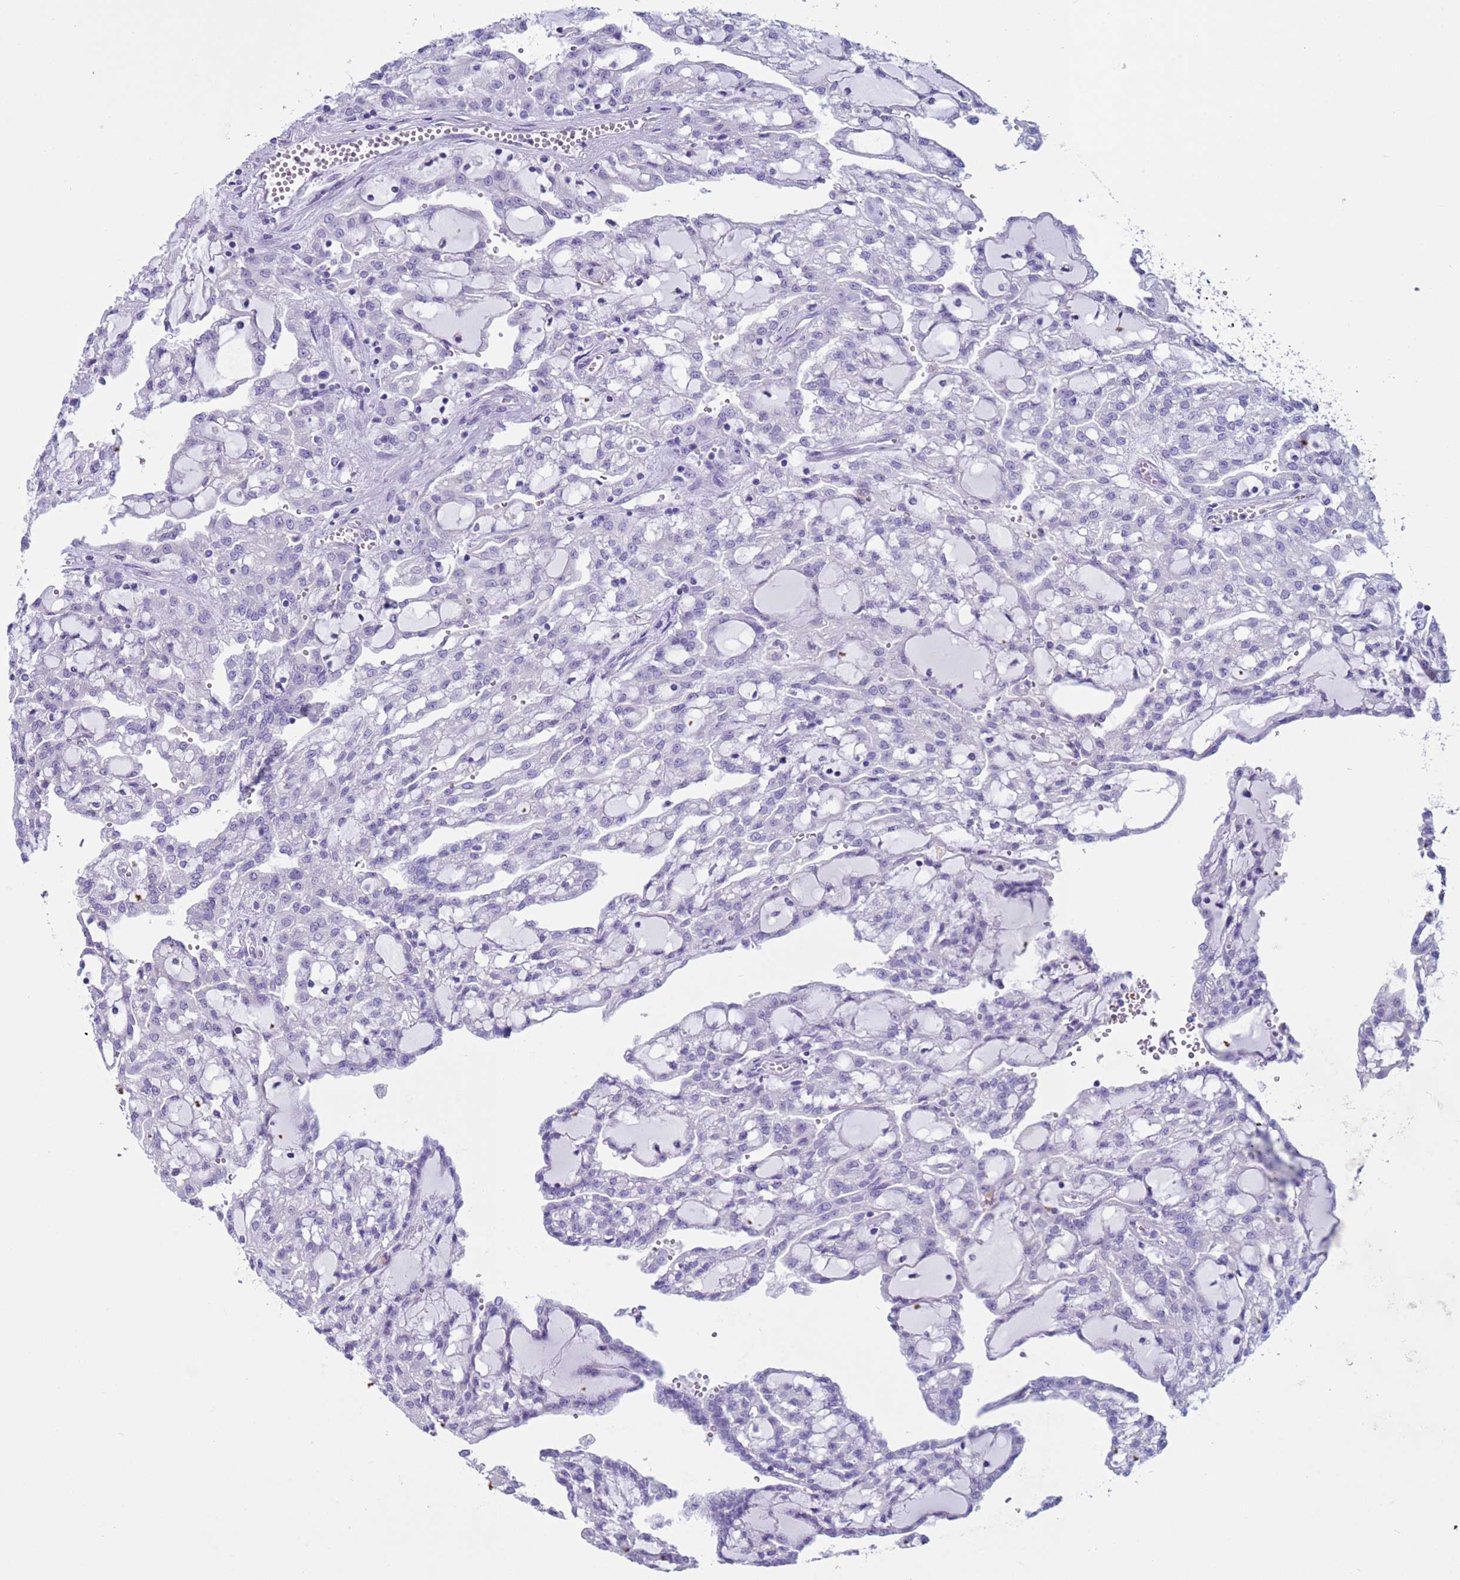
{"staining": {"intensity": "negative", "quantity": "none", "location": "none"}, "tissue": "renal cancer", "cell_type": "Tumor cells", "image_type": "cancer", "snomed": [{"axis": "morphology", "description": "Adenocarcinoma, NOS"}, {"axis": "topography", "description": "Kidney"}], "caption": "DAB immunohistochemical staining of human renal cancer (adenocarcinoma) shows no significant positivity in tumor cells. The staining is performed using DAB (3,3'-diaminobenzidine) brown chromogen with nuclei counter-stained in using hematoxylin.", "gene": "CST4", "patient": {"sex": "male", "age": 63}}